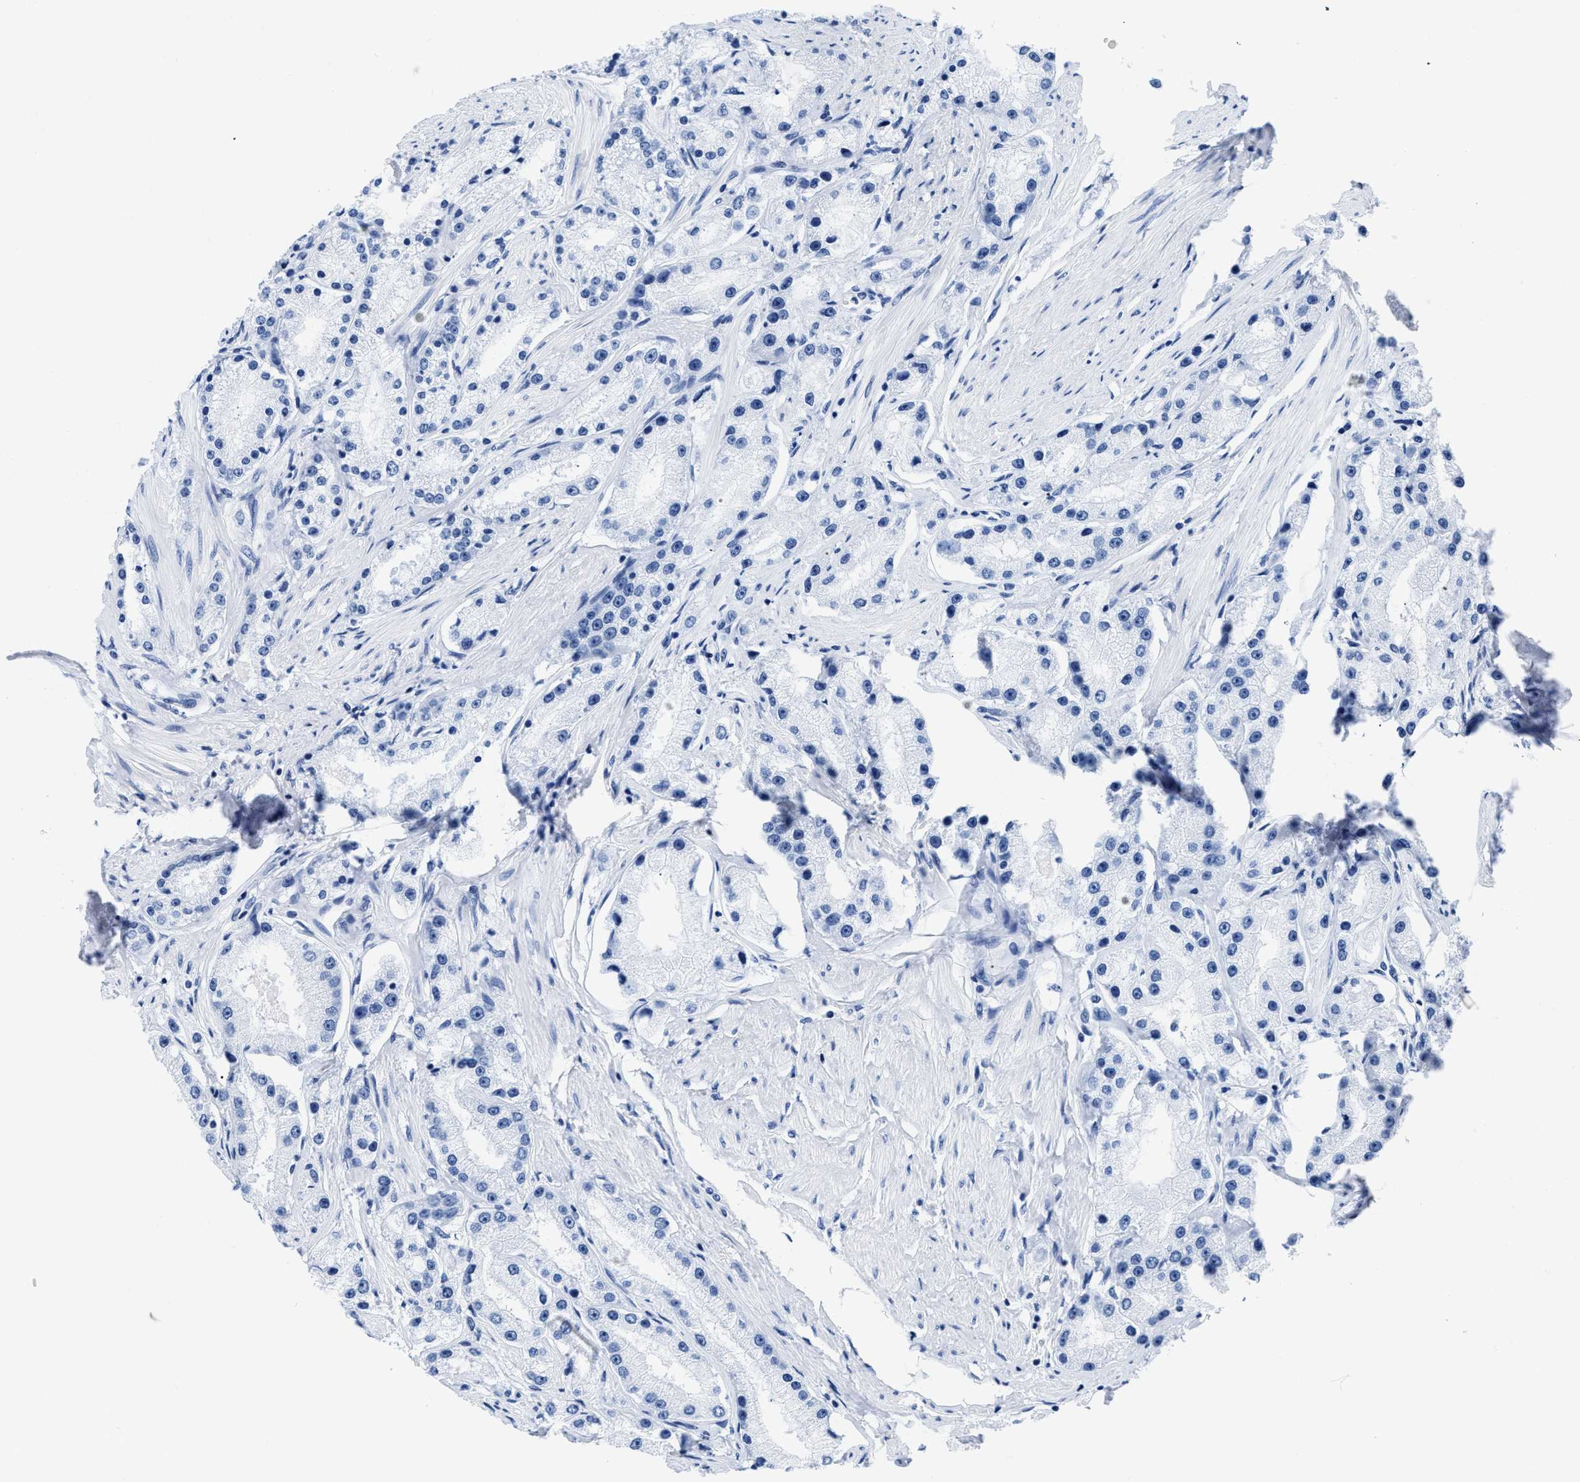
{"staining": {"intensity": "negative", "quantity": "none", "location": "none"}, "tissue": "prostate cancer", "cell_type": "Tumor cells", "image_type": "cancer", "snomed": [{"axis": "morphology", "description": "Adenocarcinoma, Low grade"}, {"axis": "topography", "description": "Prostate"}], "caption": "Prostate cancer (adenocarcinoma (low-grade)) was stained to show a protein in brown. There is no significant positivity in tumor cells.", "gene": "CTBP1", "patient": {"sex": "male", "age": 63}}